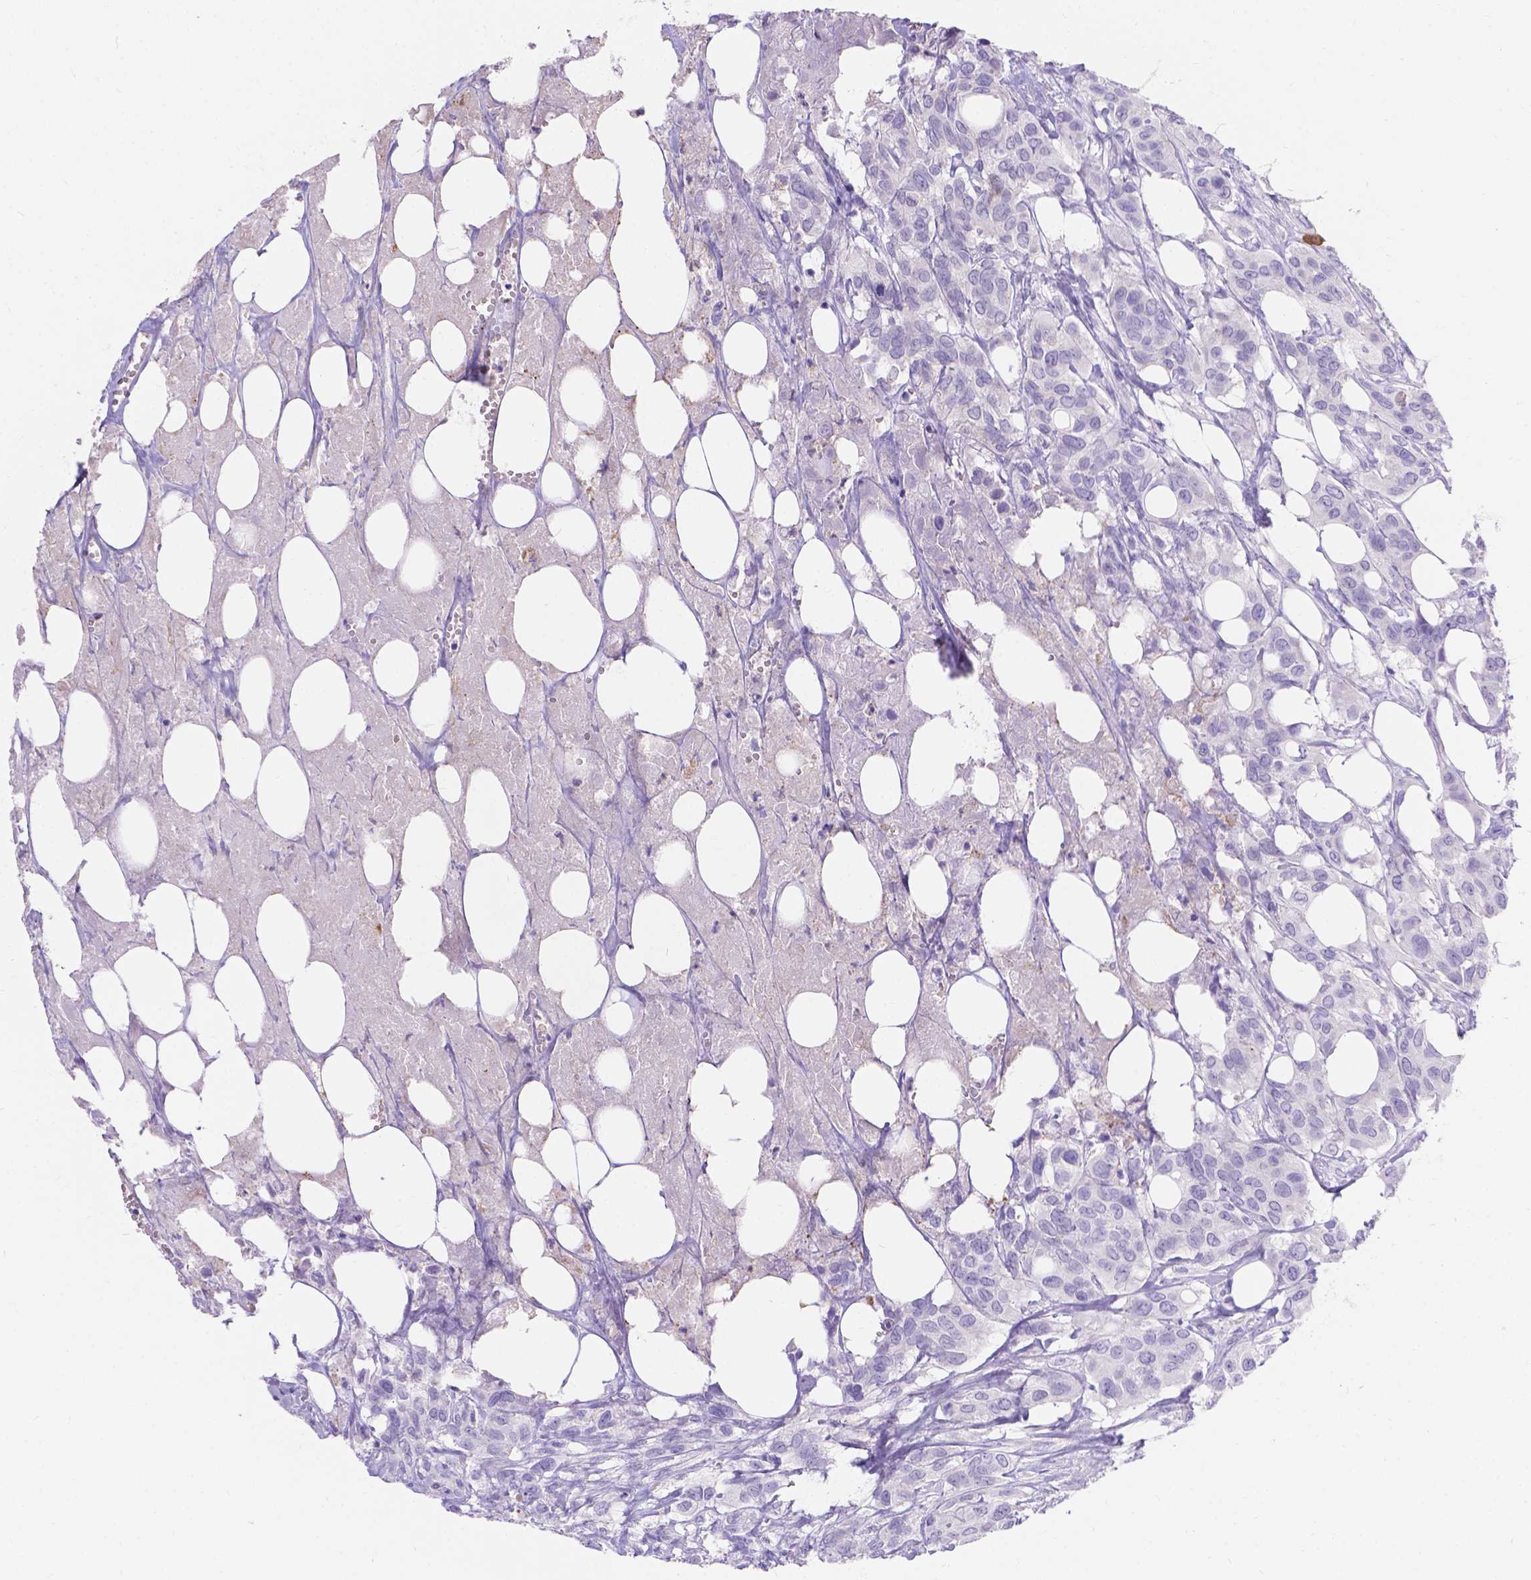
{"staining": {"intensity": "negative", "quantity": "none", "location": "none"}, "tissue": "urothelial cancer", "cell_type": "Tumor cells", "image_type": "cancer", "snomed": [{"axis": "morphology", "description": "Urothelial carcinoma, NOS"}, {"axis": "morphology", "description": "Urothelial carcinoma, High grade"}, {"axis": "topography", "description": "Urinary bladder"}], "caption": "Immunohistochemistry (IHC) image of urothelial cancer stained for a protein (brown), which reveals no positivity in tumor cells. (IHC, brightfield microscopy, high magnification).", "gene": "GNRHR", "patient": {"sex": "male", "age": 63}}